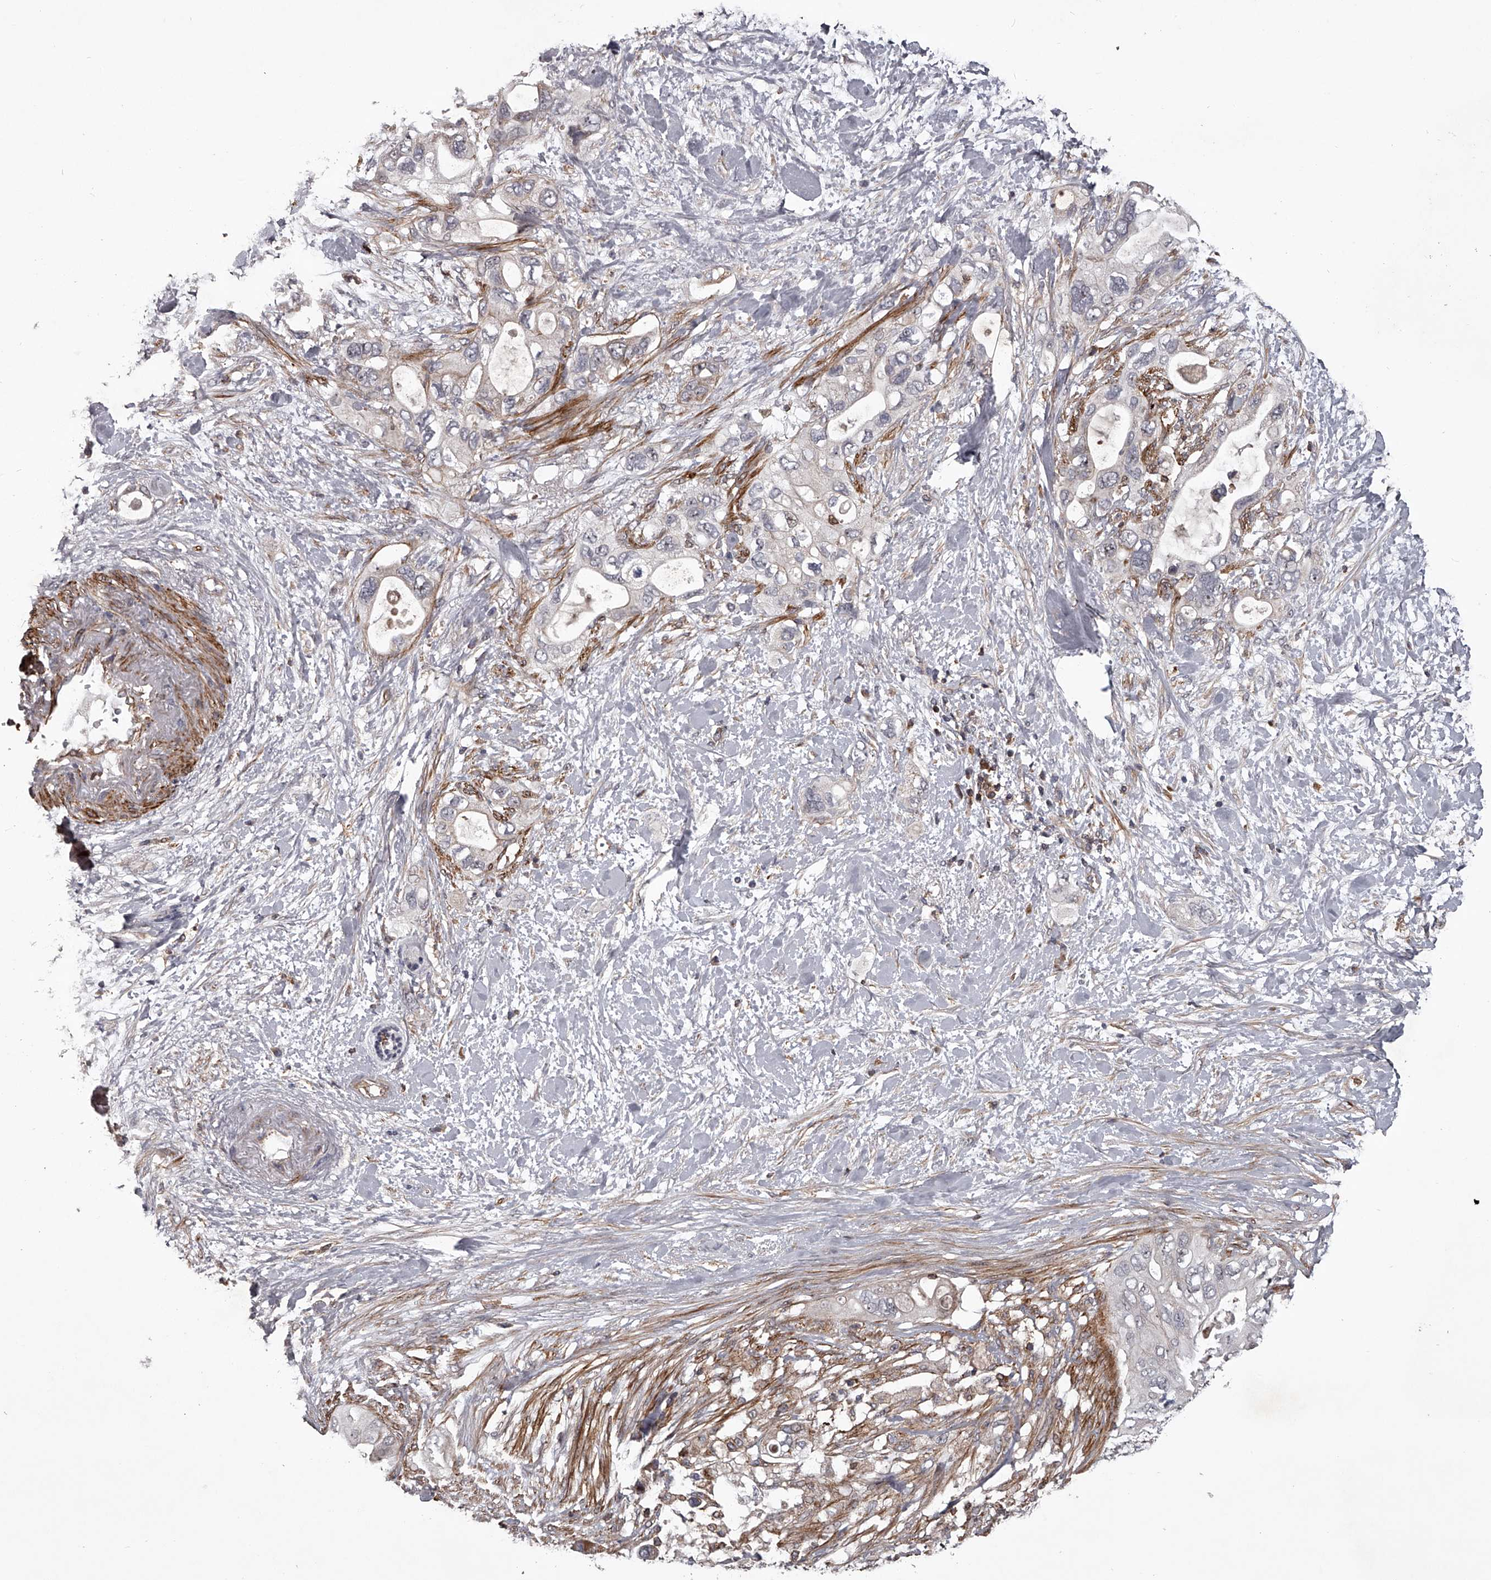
{"staining": {"intensity": "negative", "quantity": "none", "location": "none"}, "tissue": "pancreatic cancer", "cell_type": "Tumor cells", "image_type": "cancer", "snomed": [{"axis": "morphology", "description": "Adenocarcinoma, NOS"}, {"axis": "topography", "description": "Pancreas"}], "caption": "High power microscopy micrograph of an immunohistochemistry (IHC) image of pancreatic cancer, revealing no significant staining in tumor cells.", "gene": "RRP36", "patient": {"sex": "female", "age": 56}}